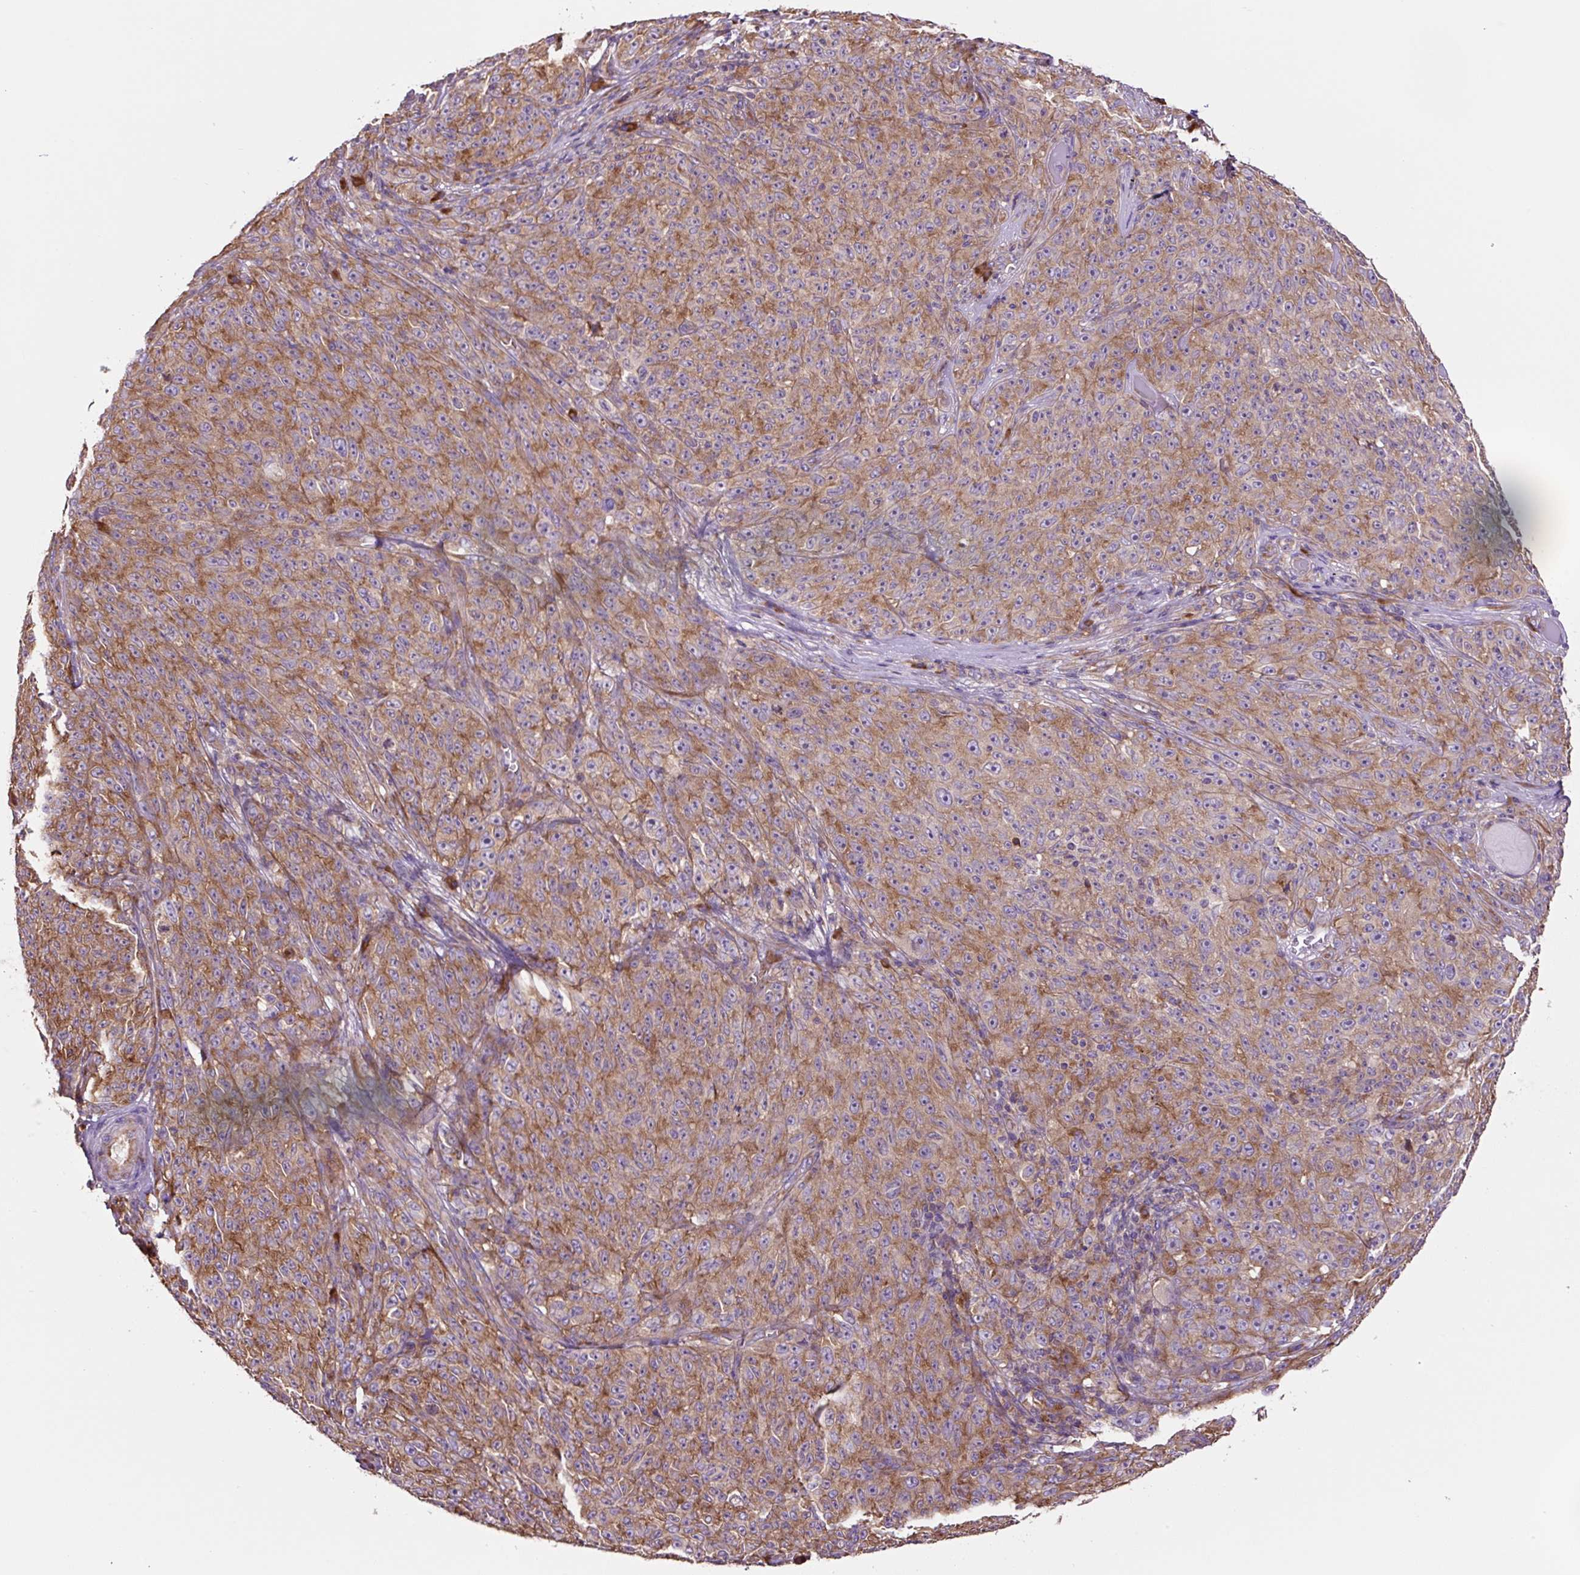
{"staining": {"intensity": "moderate", "quantity": ">75%", "location": "cytoplasmic/membranous"}, "tissue": "melanoma", "cell_type": "Tumor cells", "image_type": "cancer", "snomed": [{"axis": "morphology", "description": "Malignant melanoma, NOS"}, {"axis": "topography", "description": "Skin"}], "caption": "The photomicrograph exhibits staining of malignant melanoma, revealing moderate cytoplasmic/membranous protein staining (brown color) within tumor cells.", "gene": "RPS23", "patient": {"sex": "female", "age": 82}}